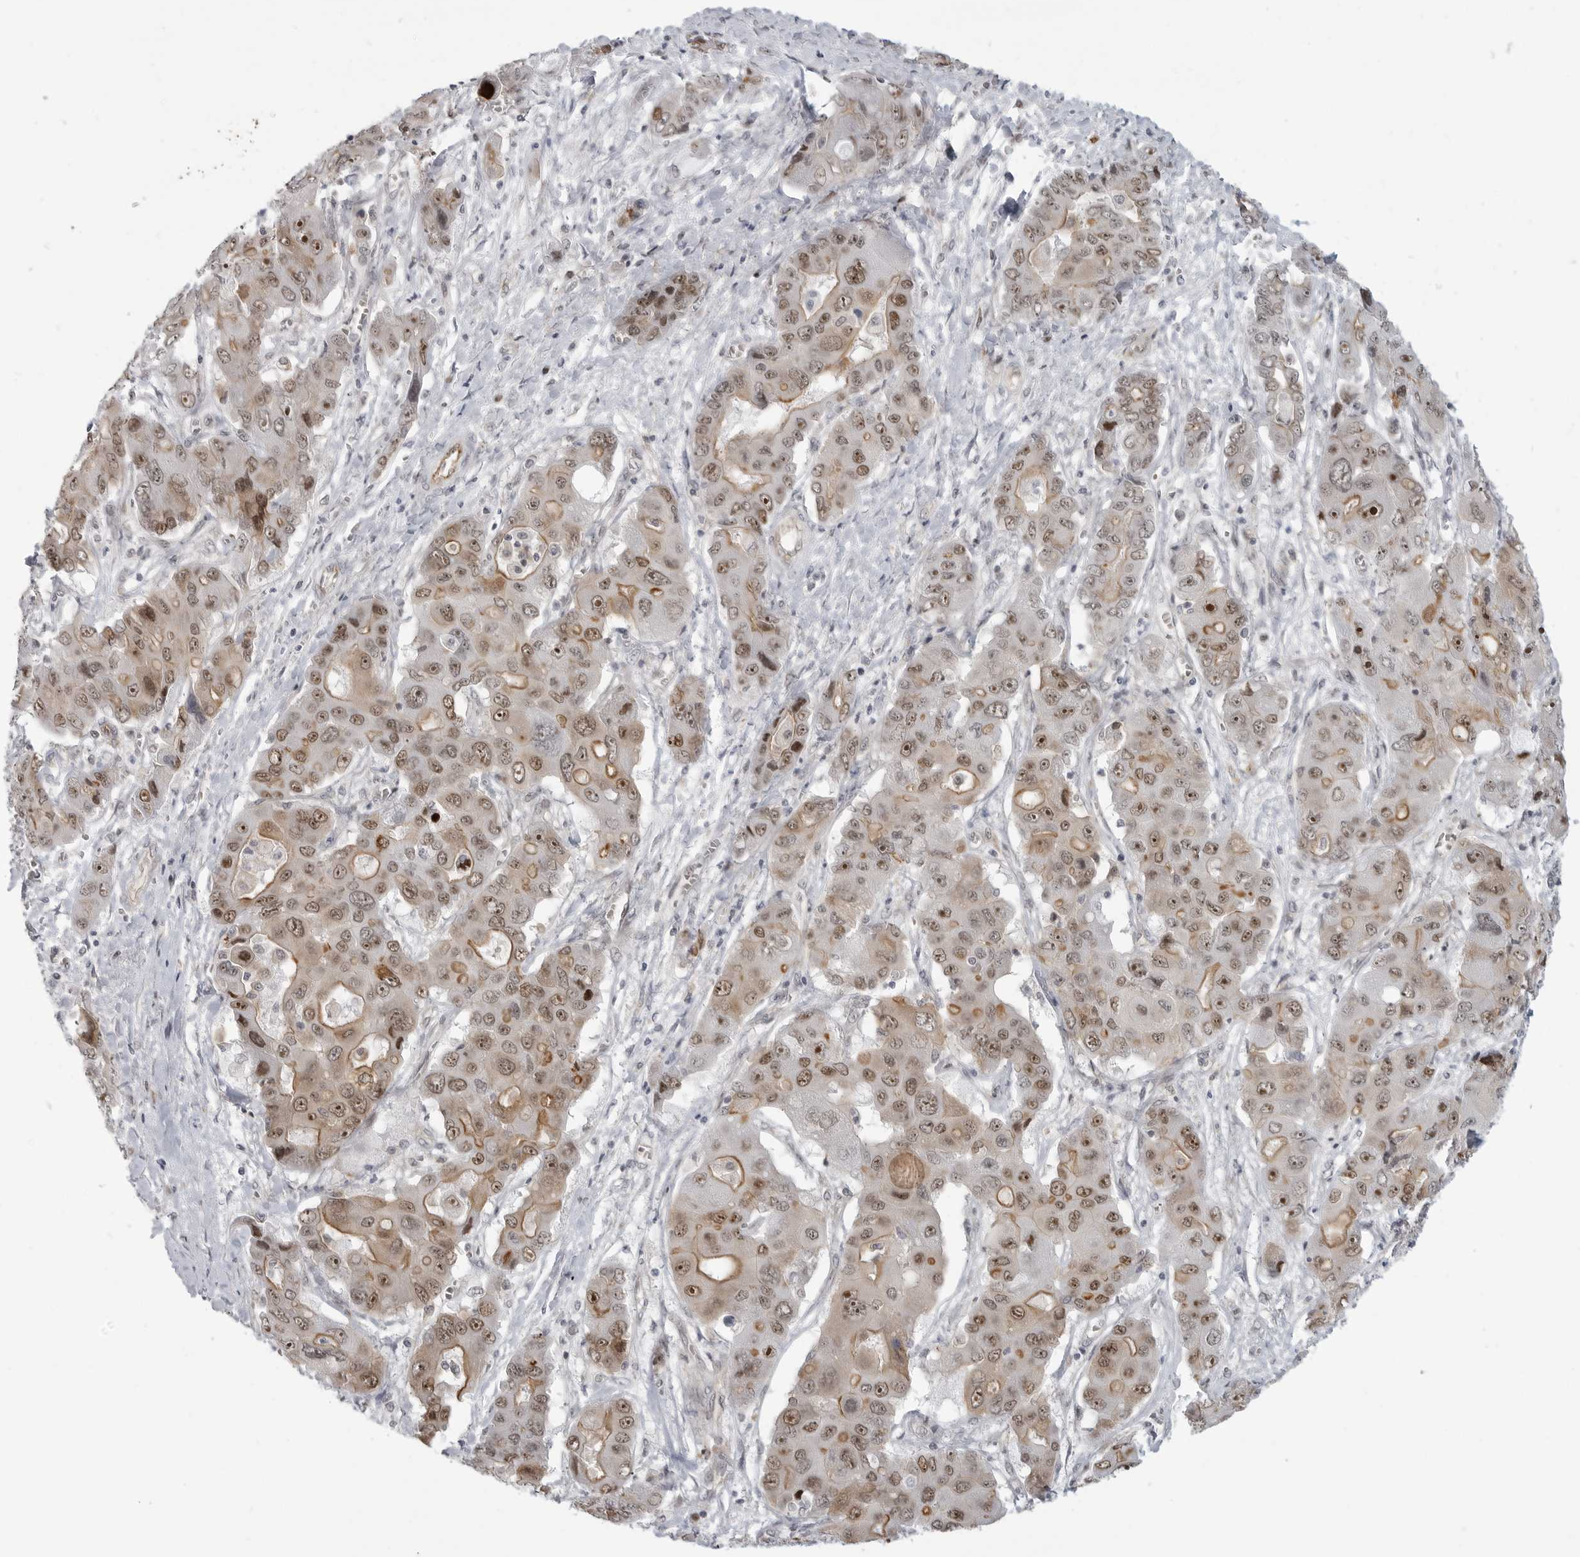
{"staining": {"intensity": "moderate", "quantity": ">75%", "location": "cytoplasmic/membranous,nuclear"}, "tissue": "liver cancer", "cell_type": "Tumor cells", "image_type": "cancer", "snomed": [{"axis": "morphology", "description": "Cholangiocarcinoma"}, {"axis": "topography", "description": "Liver"}], "caption": "Liver cancer (cholangiocarcinoma) was stained to show a protein in brown. There is medium levels of moderate cytoplasmic/membranous and nuclear expression in approximately >75% of tumor cells.", "gene": "CEP295NL", "patient": {"sex": "male", "age": 67}}